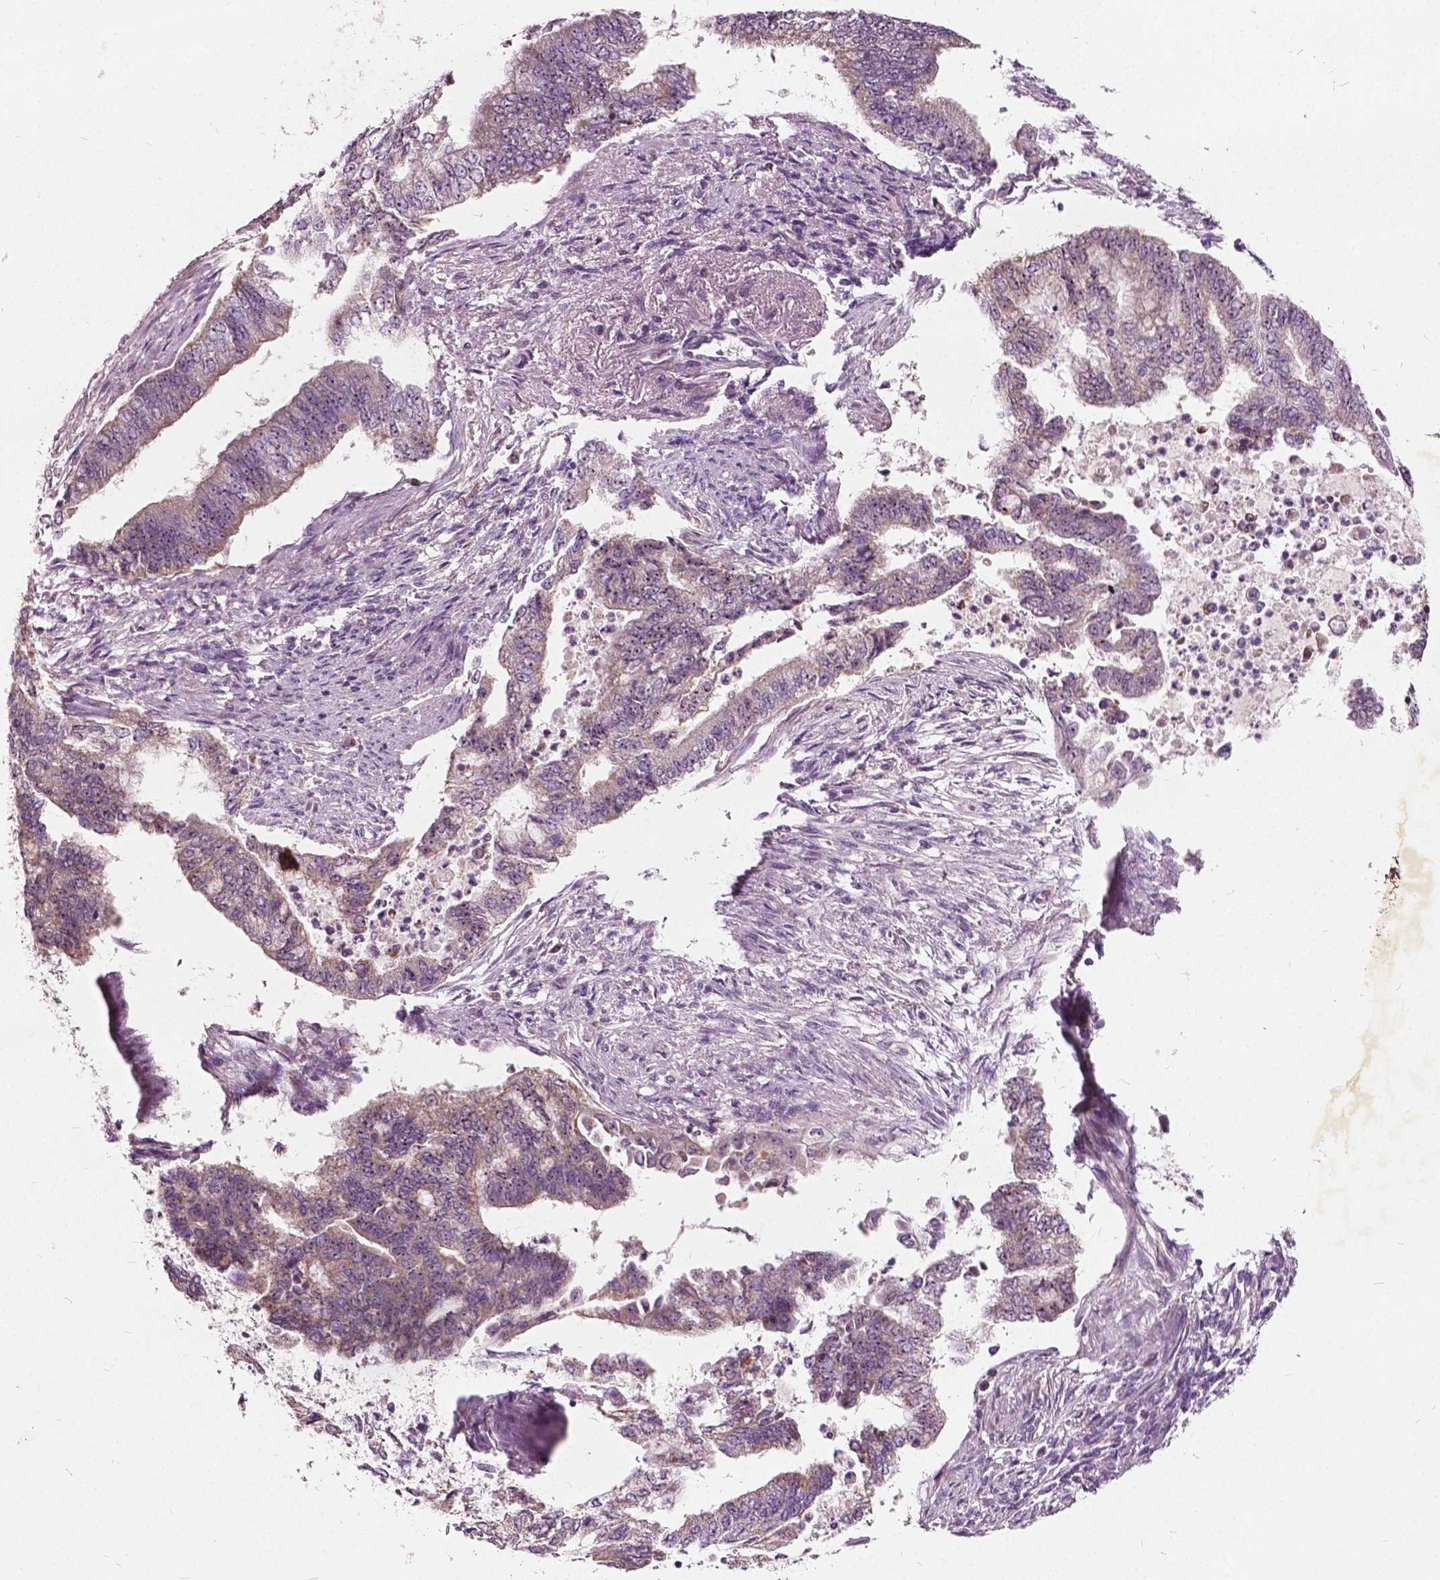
{"staining": {"intensity": "weak", "quantity": "25%-75%", "location": "cytoplasmic/membranous,nuclear"}, "tissue": "endometrial cancer", "cell_type": "Tumor cells", "image_type": "cancer", "snomed": [{"axis": "morphology", "description": "Adenocarcinoma, NOS"}, {"axis": "topography", "description": "Endometrium"}], "caption": "This is a micrograph of immunohistochemistry (IHC) staining of endometrial cancer, which shows weak positivity in the cytoplasmic/membranous and nuclear of tumor cells.", "gene": "ODF3L2", "patient": {"sex": "female", "age": 65}}